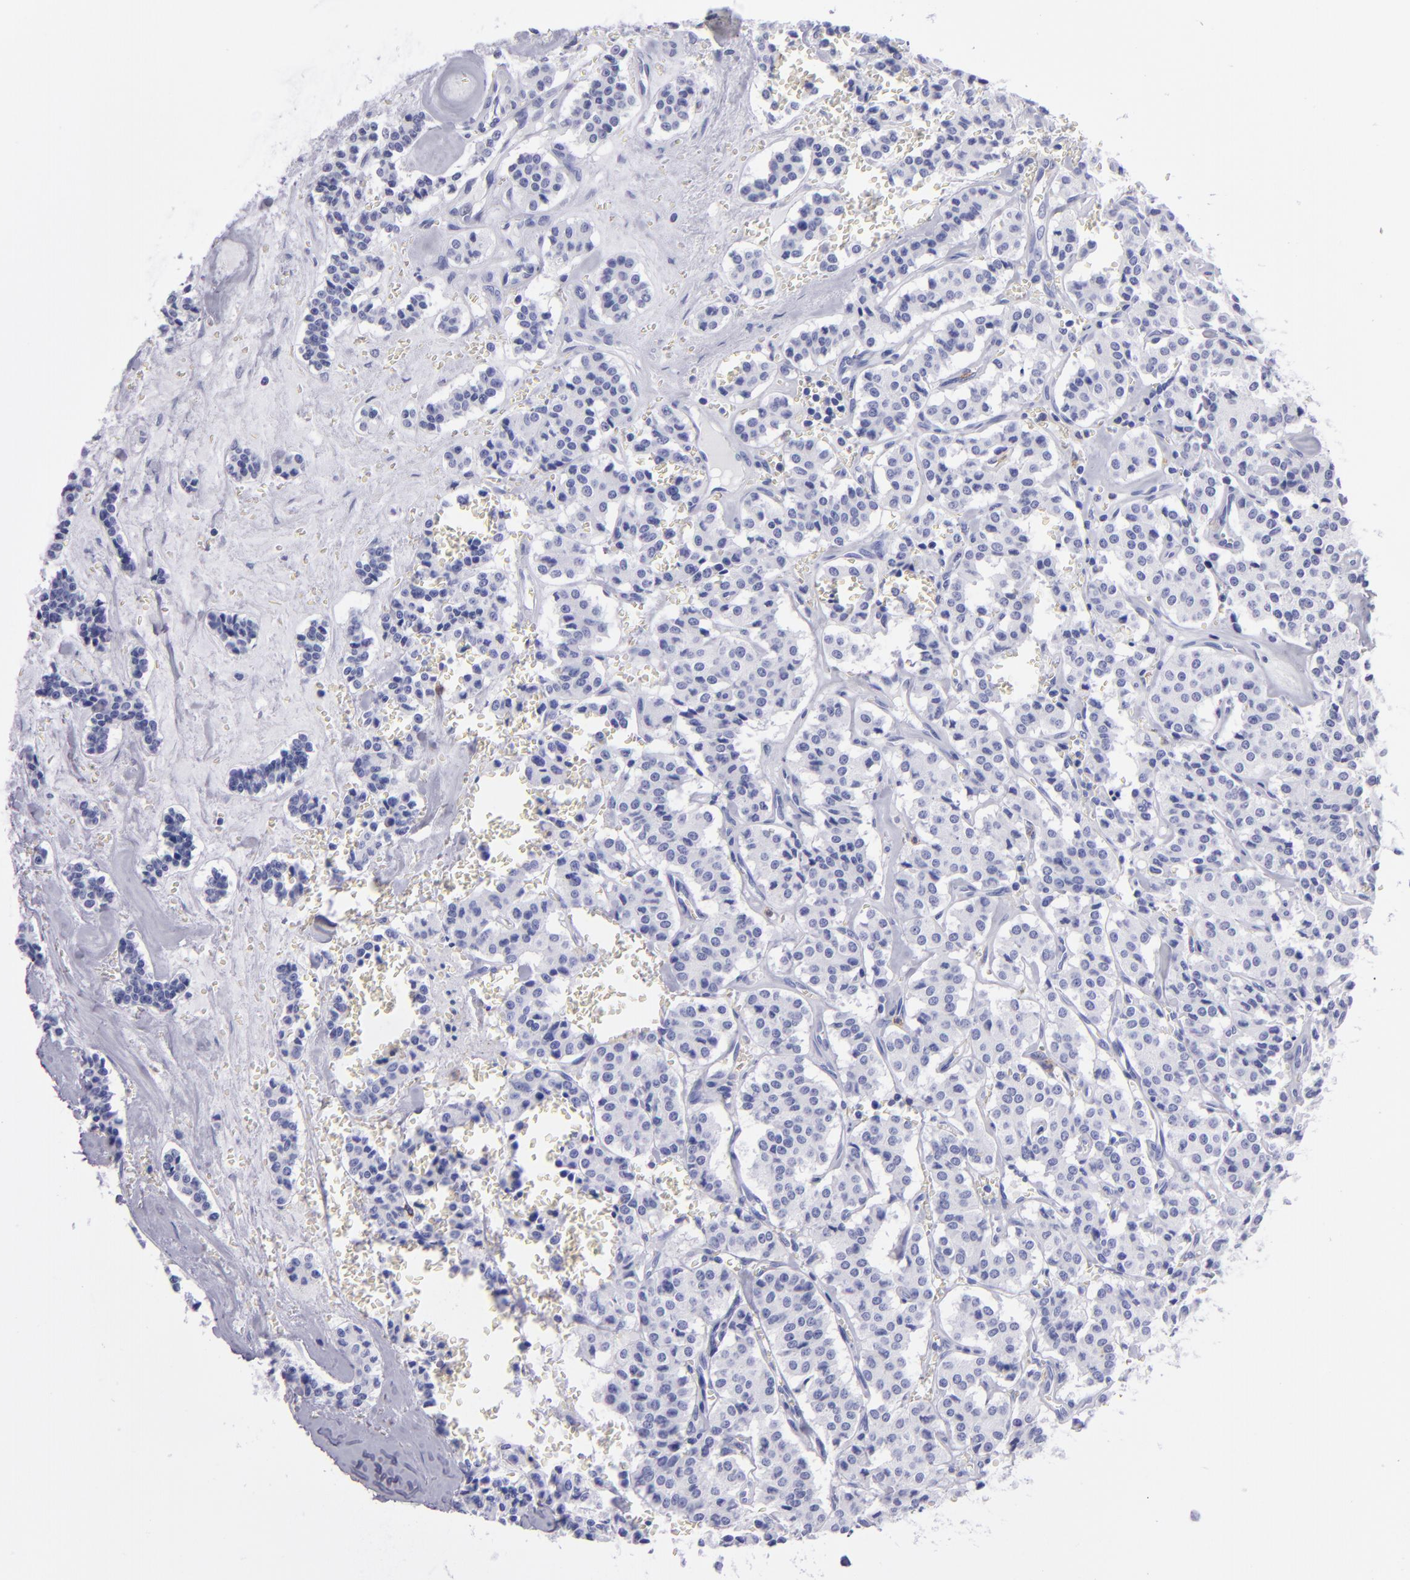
{"staining": {"intensity": "negative", "quantity": "none", "location": "none"}, "tissue": "carcinoid", "cell_type": "Tumor cells", "image_type": "cancer", "snomed": [{"axis": "morphology", "description": "Carcinoid, malignant, NOS"}, {"axis": "topography", "description": "Bronchus"}], "caption": "High power microscopy histopathology image of an IHC image of carcinoid (malignant), revealing no significant staining in tumor cells.", "gene": "CR1", "patient": {"sex": "male", "age": 55}}